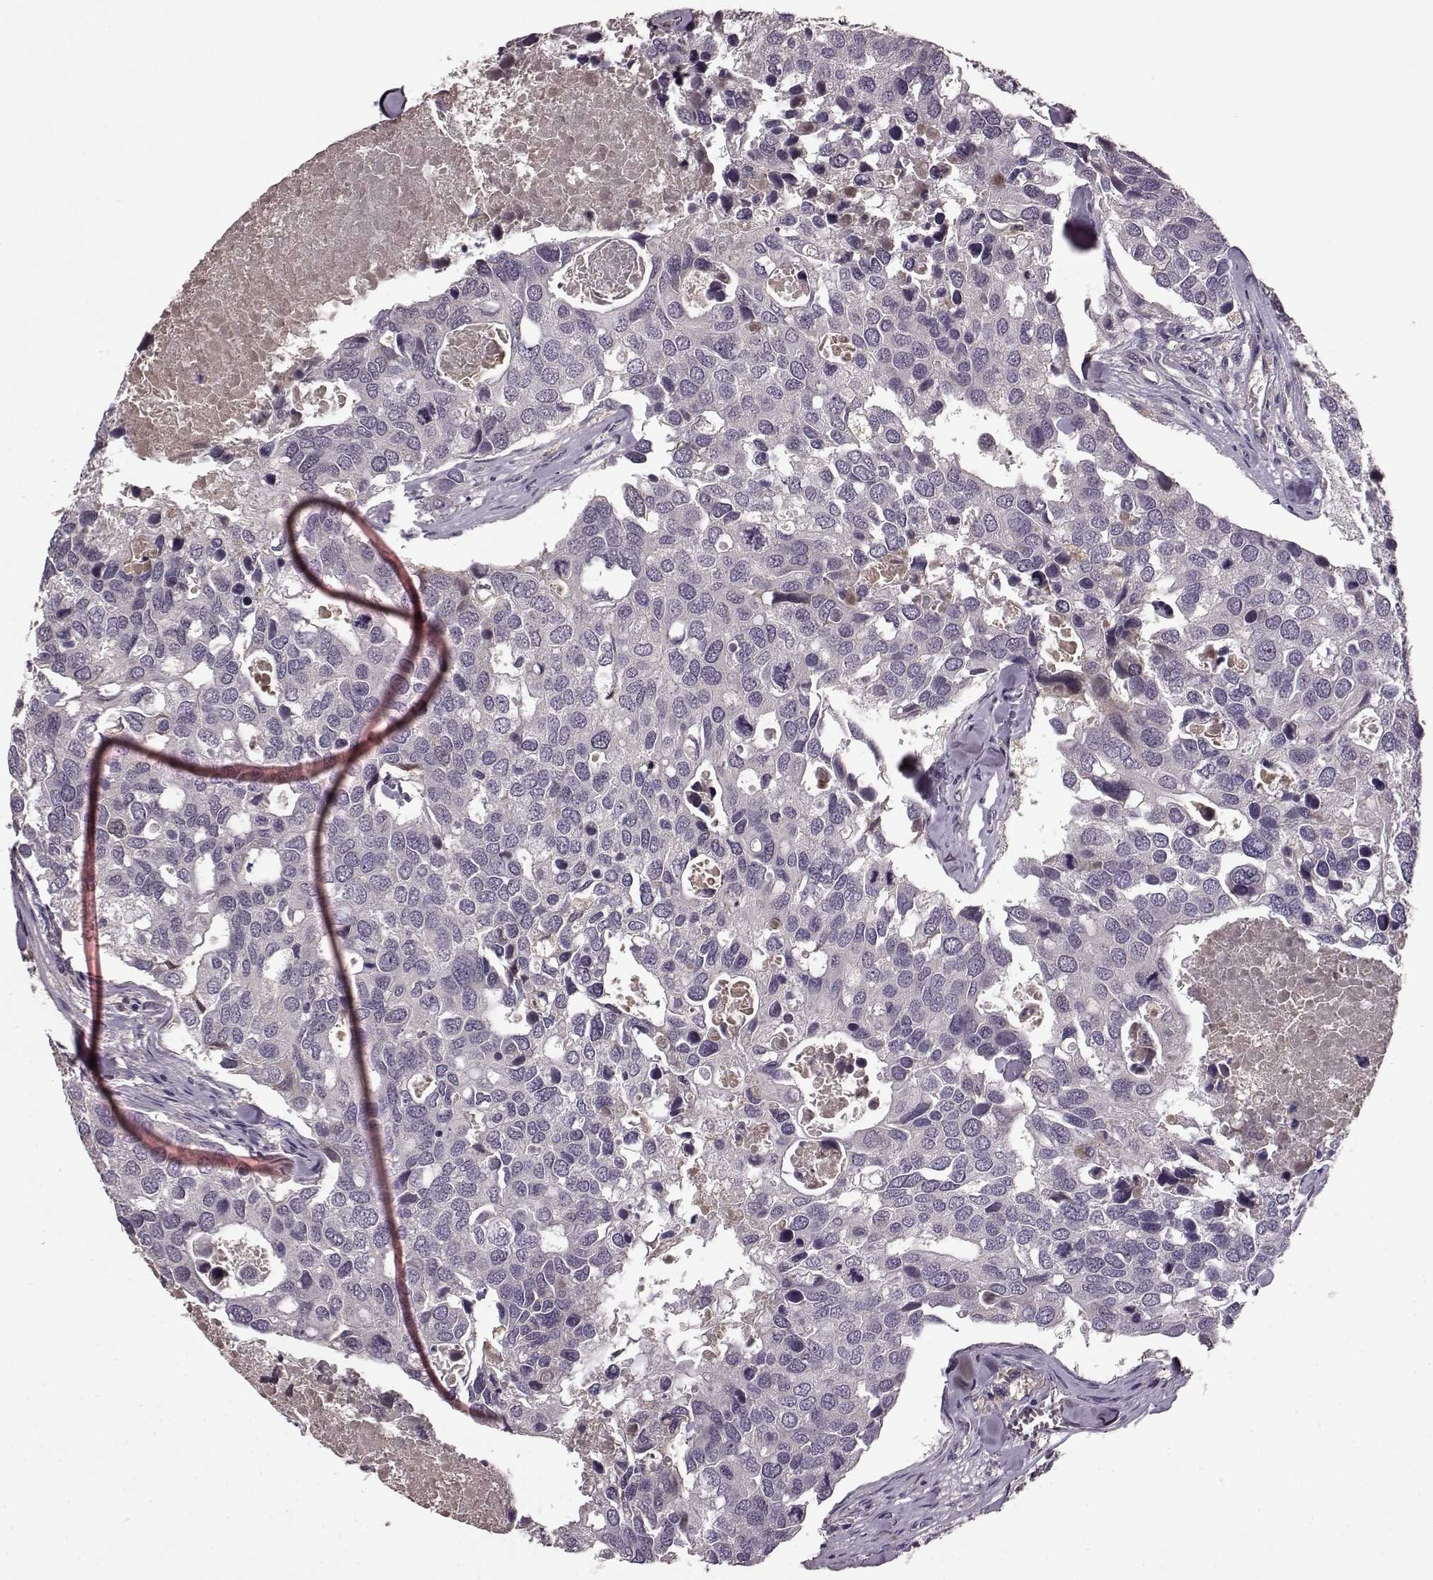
{"staining": {"intensity": "negative", "quantity": "none", "location": "none"}, "tissue": "breast cancer", "cell_type": "Tumor cells", "image_type": "cancer", "snomed": [{"axis": "morphology", "description": "Duct carcinoma"}, {"axis": "topography", "description": "Breast"}], "caption": "Tumor cells show no significant positivity in breast infiltrating ductal carcinoma.", "gene": "NRL", "patient": {"sex": "female", "age": 83}}